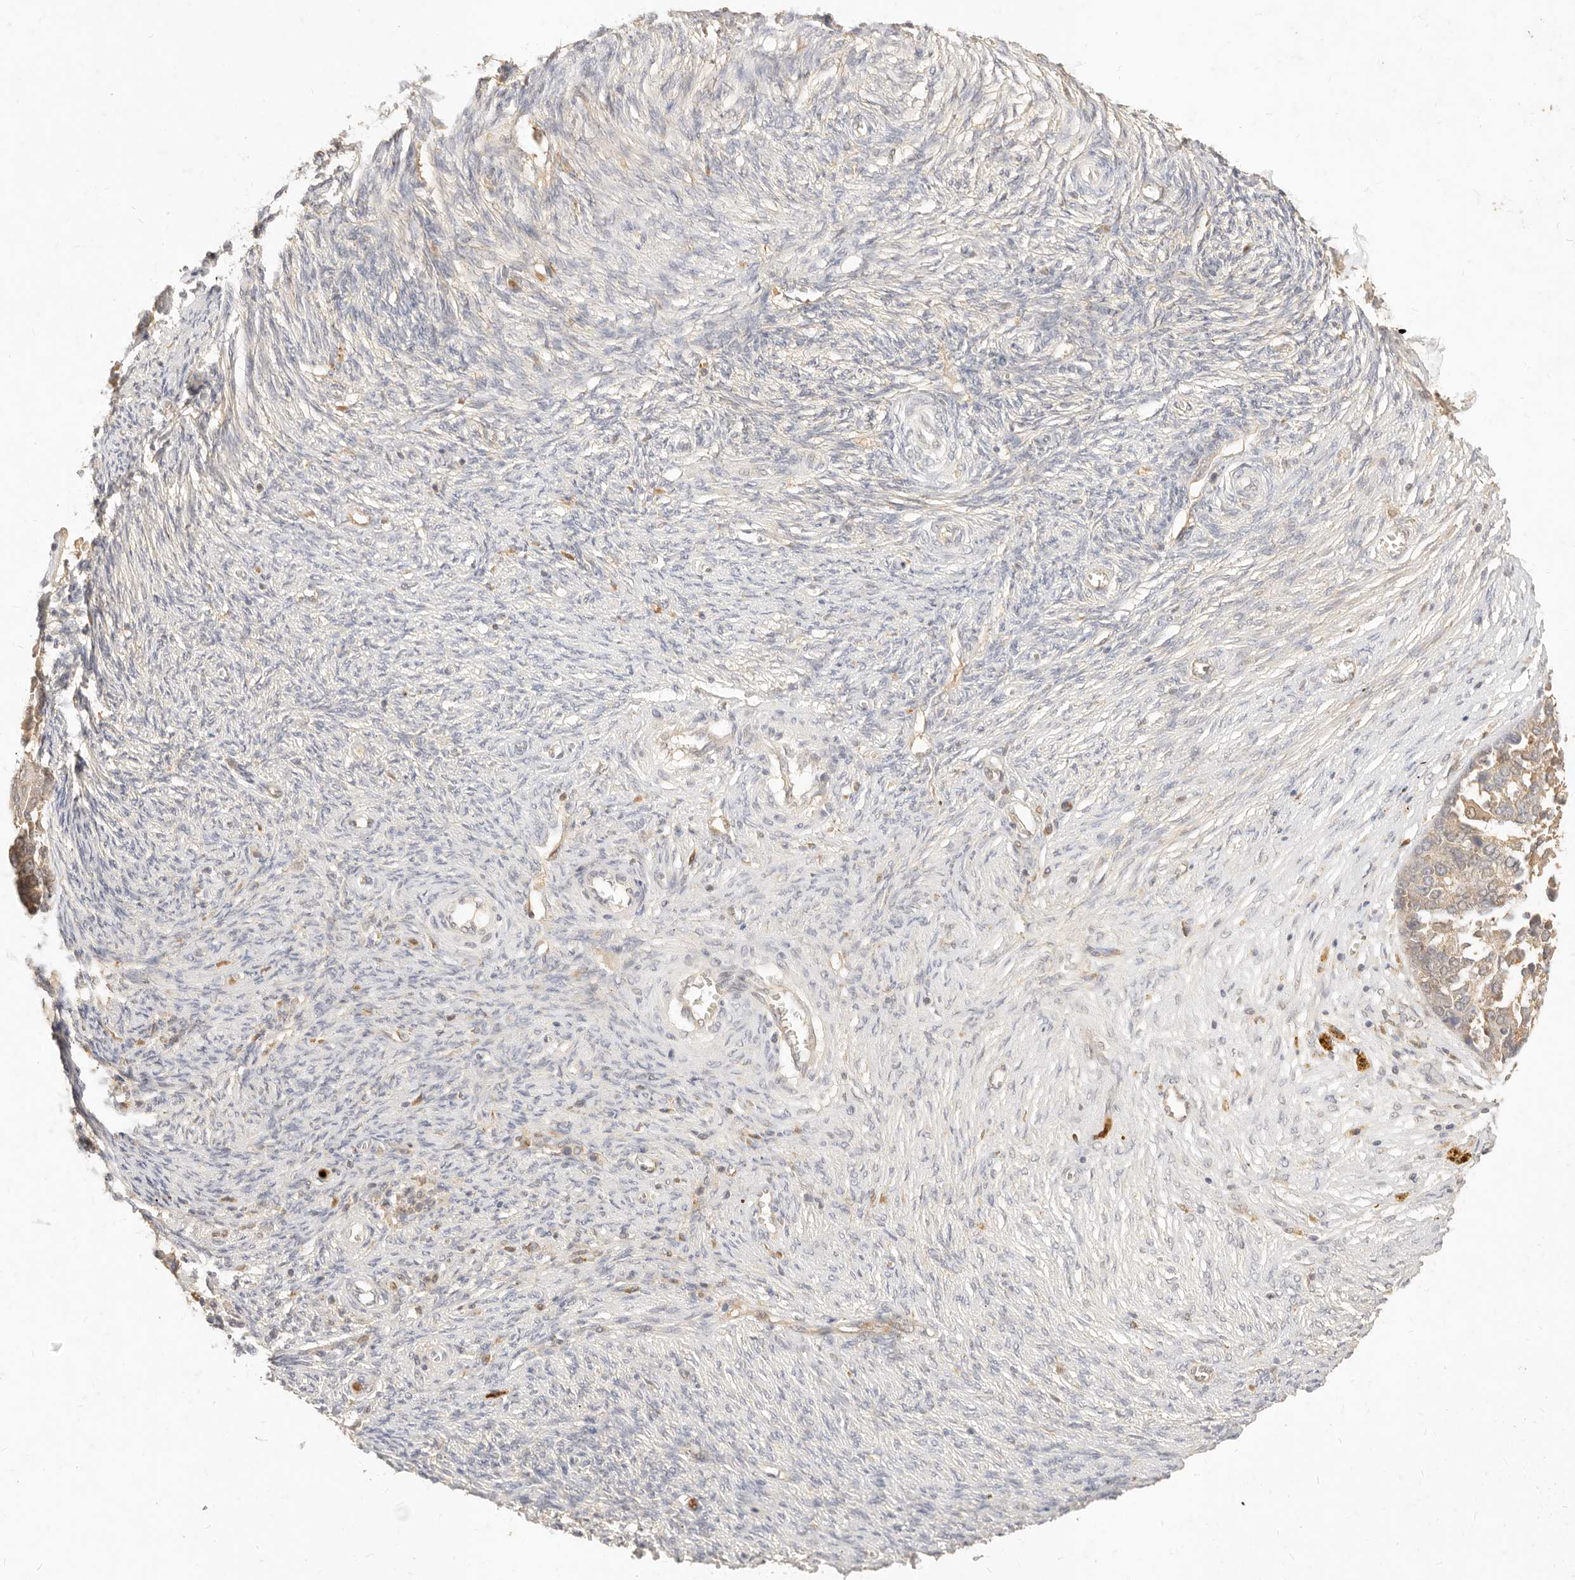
{"staining": {"intensity": "weak", "quantity": "25%-75%", "location": "cytoplasmic/membranous"}, "tissue": "ovarian cancer", "cell_type": "Tumor cells", "image_type": "cancer", "snomed": [{"axis": "morphology", "description": "Cystadenocarcinoma, serous, NOS"}, {"axis": "topography", "description": "Ovary"}], "caption": "There is low levels of weak cytoplasmic/membranous staining in tumor cells of serous cystadenocarcinoma (ovarian), as demonstrated by immunohistochemical staining (brown color).", "gene": "TMTC2", "patient": {"sex": "female", "age": 44}}